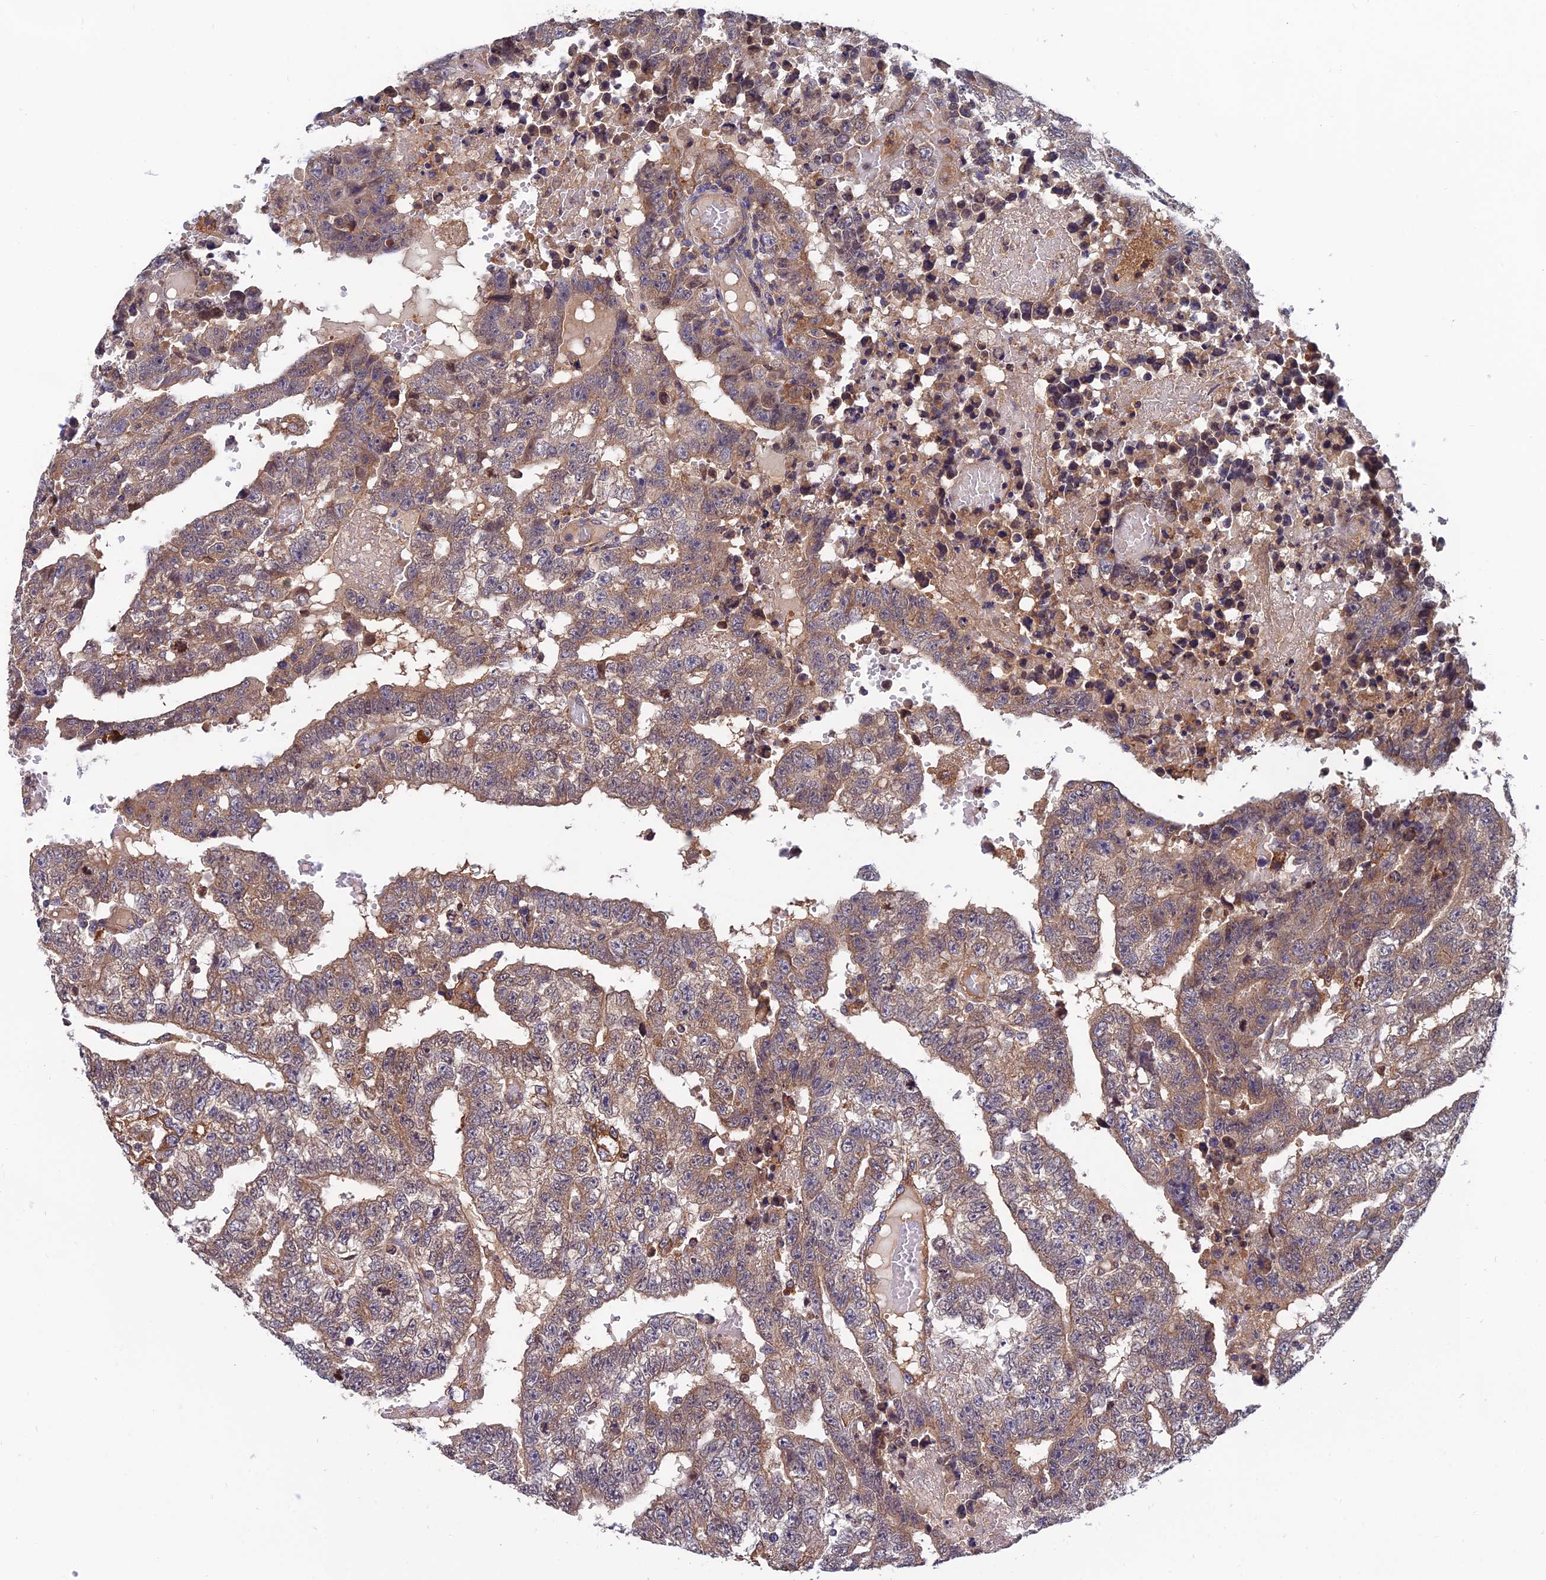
{"staining": {"intensity": "moderate", "quantity": "25%-75%", "location": "cytoplasmic/membranous"}, "tissue": "testis cancer", "cell_type": "Tumor cells", "image_type": "cancer", "snomed": [{"axis": "morphology", "description": "Carcinoma, Embryonal, NOS"}, {"axis": "topography", "description": "Testis"}], "caption": "A medium amount of moderate cytoplasmic/membranous positivity is identified in approximately 25%-75% of tumor cells in embryonal carcinoma (testis) tissue.", "gene": "UMAD1", "patient": {"sex": "male", "age": 25}}